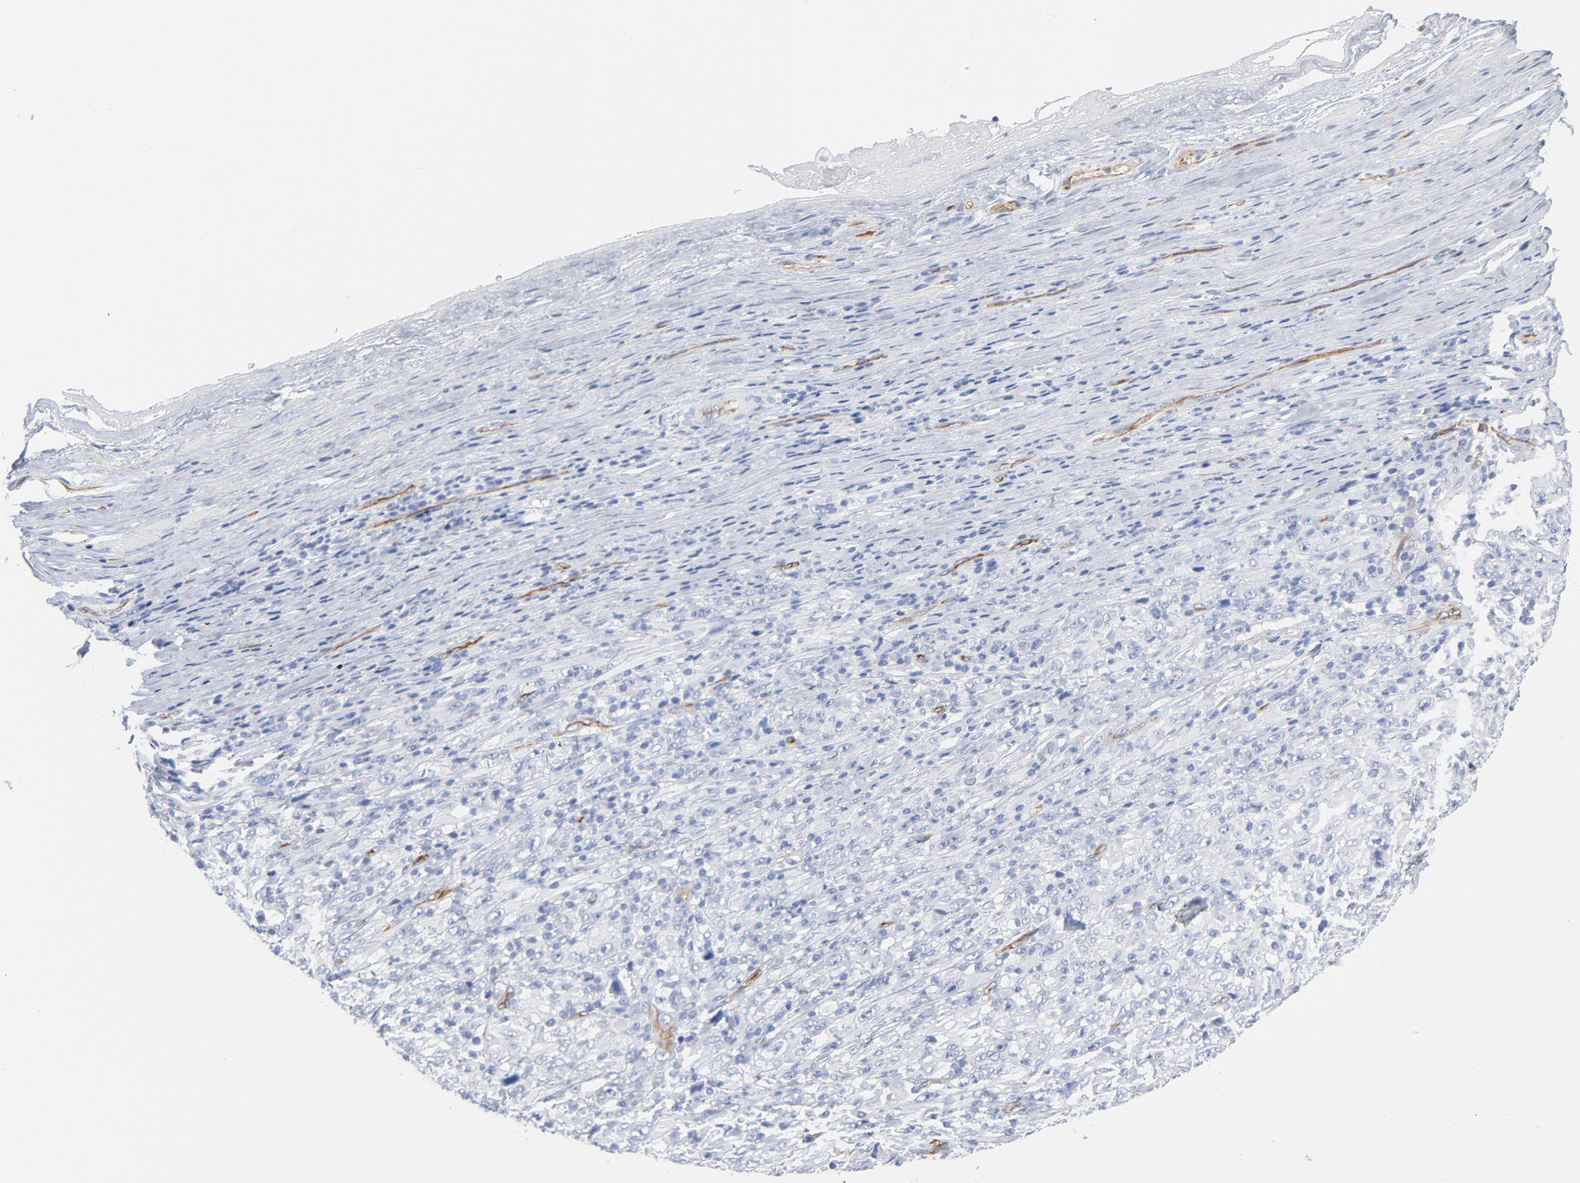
{"staining": {"intensity": "negative", "quantity": "none", "location": "none"}, "tissue": "melanoma", "cell_type": "Tumor cells", "image_type": "cancer", "snomed": [{"axis": "morphology", "description": "Malignant melanoma, Metastatic site"}, {"axis": "topography", "description": "Skin"}], "caption": "This is an immunohistochemistry (IHC) image of human malignant melanoma (metastatic site). There is no staining in tumor cells.", "gene": "SHANK3", "patient": {"sex": "female", "age": 56}}